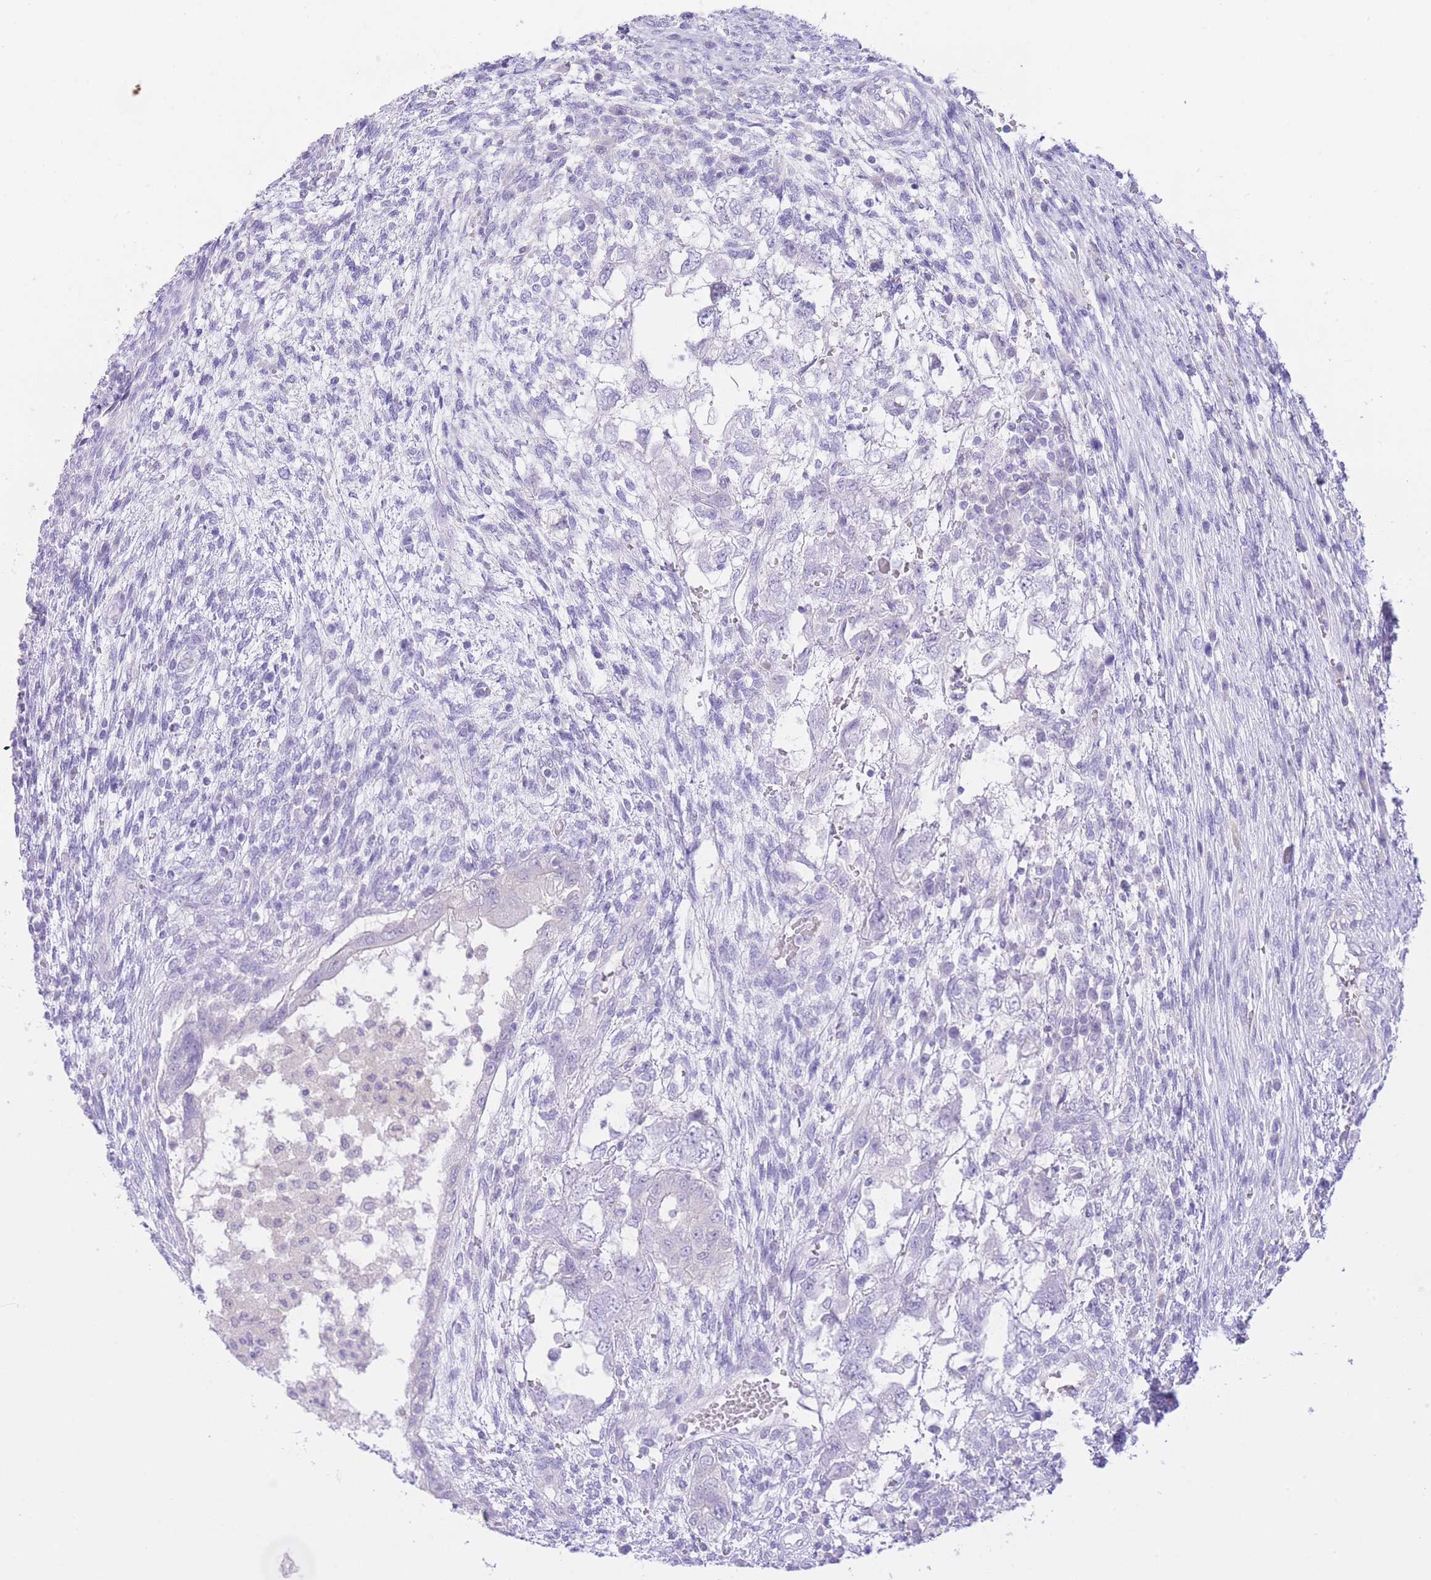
{"staining": {"intensity": "negative", "quantity": "none", "location": "none"}, "tissue": "testis cancer", "cell_type": "Tumor cells", "image_type": "cancer", "snomed": [{"axis": "morphology", "description": "Carcinoma, Embryonal, NOS"}, {"axis": "topography", "description": "Testis"}], "caption": "Testis cancer (embryonal carcinoma) stained for a protein using immunohistochemistry (IHC) reveals no expression tumor cells.", "gene": "ZNF212", "patient": {"sex": "male", "age": 26}}